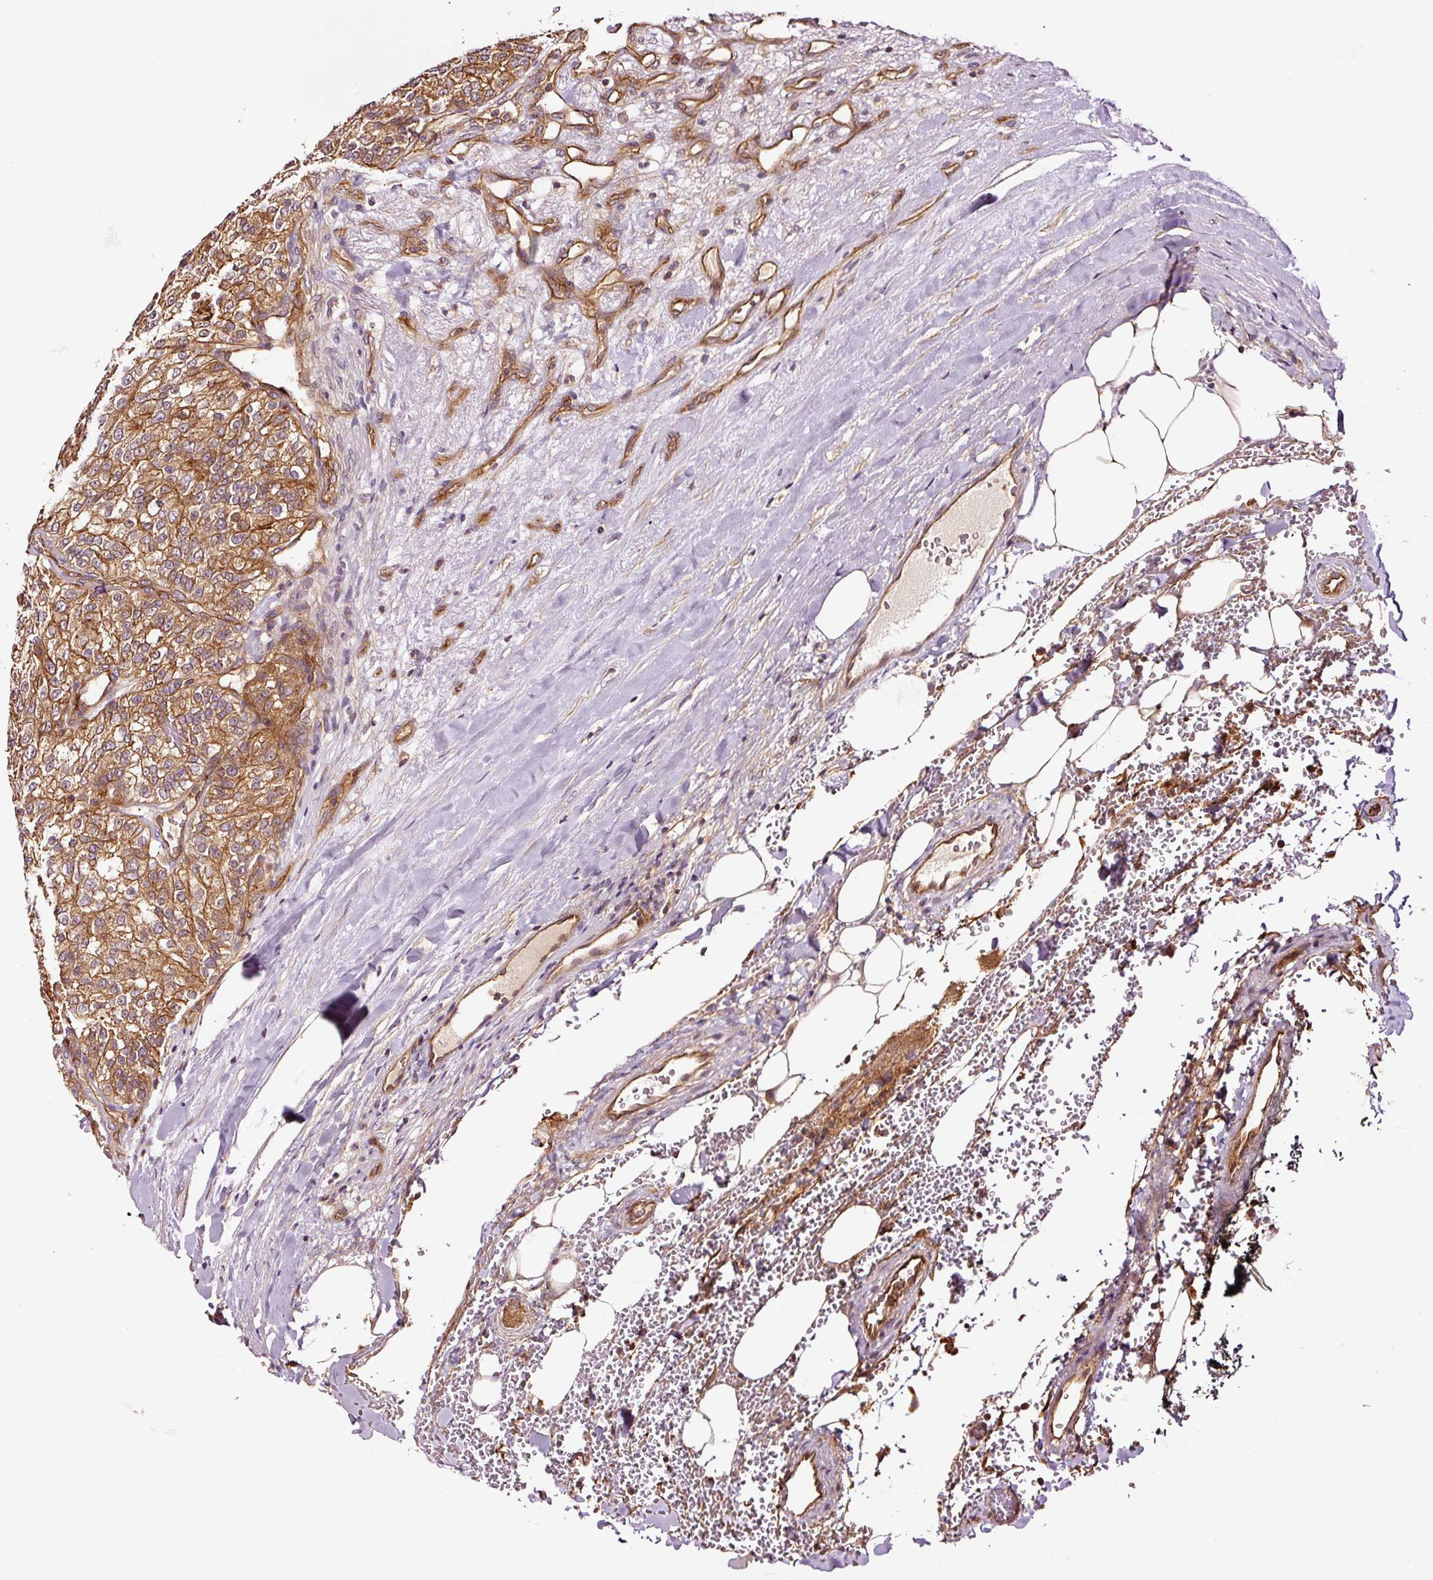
{"staining": {"intensity": "strong", "quantity": ">75%", "location": "cytoplasmic/membranous"}, "tissue": "renal cancer", "cell_type": "Tumor cells", "image_type": "cancer", "snomed": [{"axis": "morphology", "description": "Adenocarcinoma, NOS"}, {"axis": "topography", "description": "Kidney"}], "caption": "Immunohistochemistry (IHC) staining of renal cancer (adenocarcinoma), which displays high levels of strong cytoplasmic/membranous staining in approximately >75% of tumor cells indicating strong cytoplasmic/membranous protein staining. The staining was performed using DAB (3,3'-diaminobenzidine) (brown) for protein detection and nuclei were counterstained in hematoxylin (blue).", "gene": "METAP1", "patient": {"sex": "female", "age": 63}}